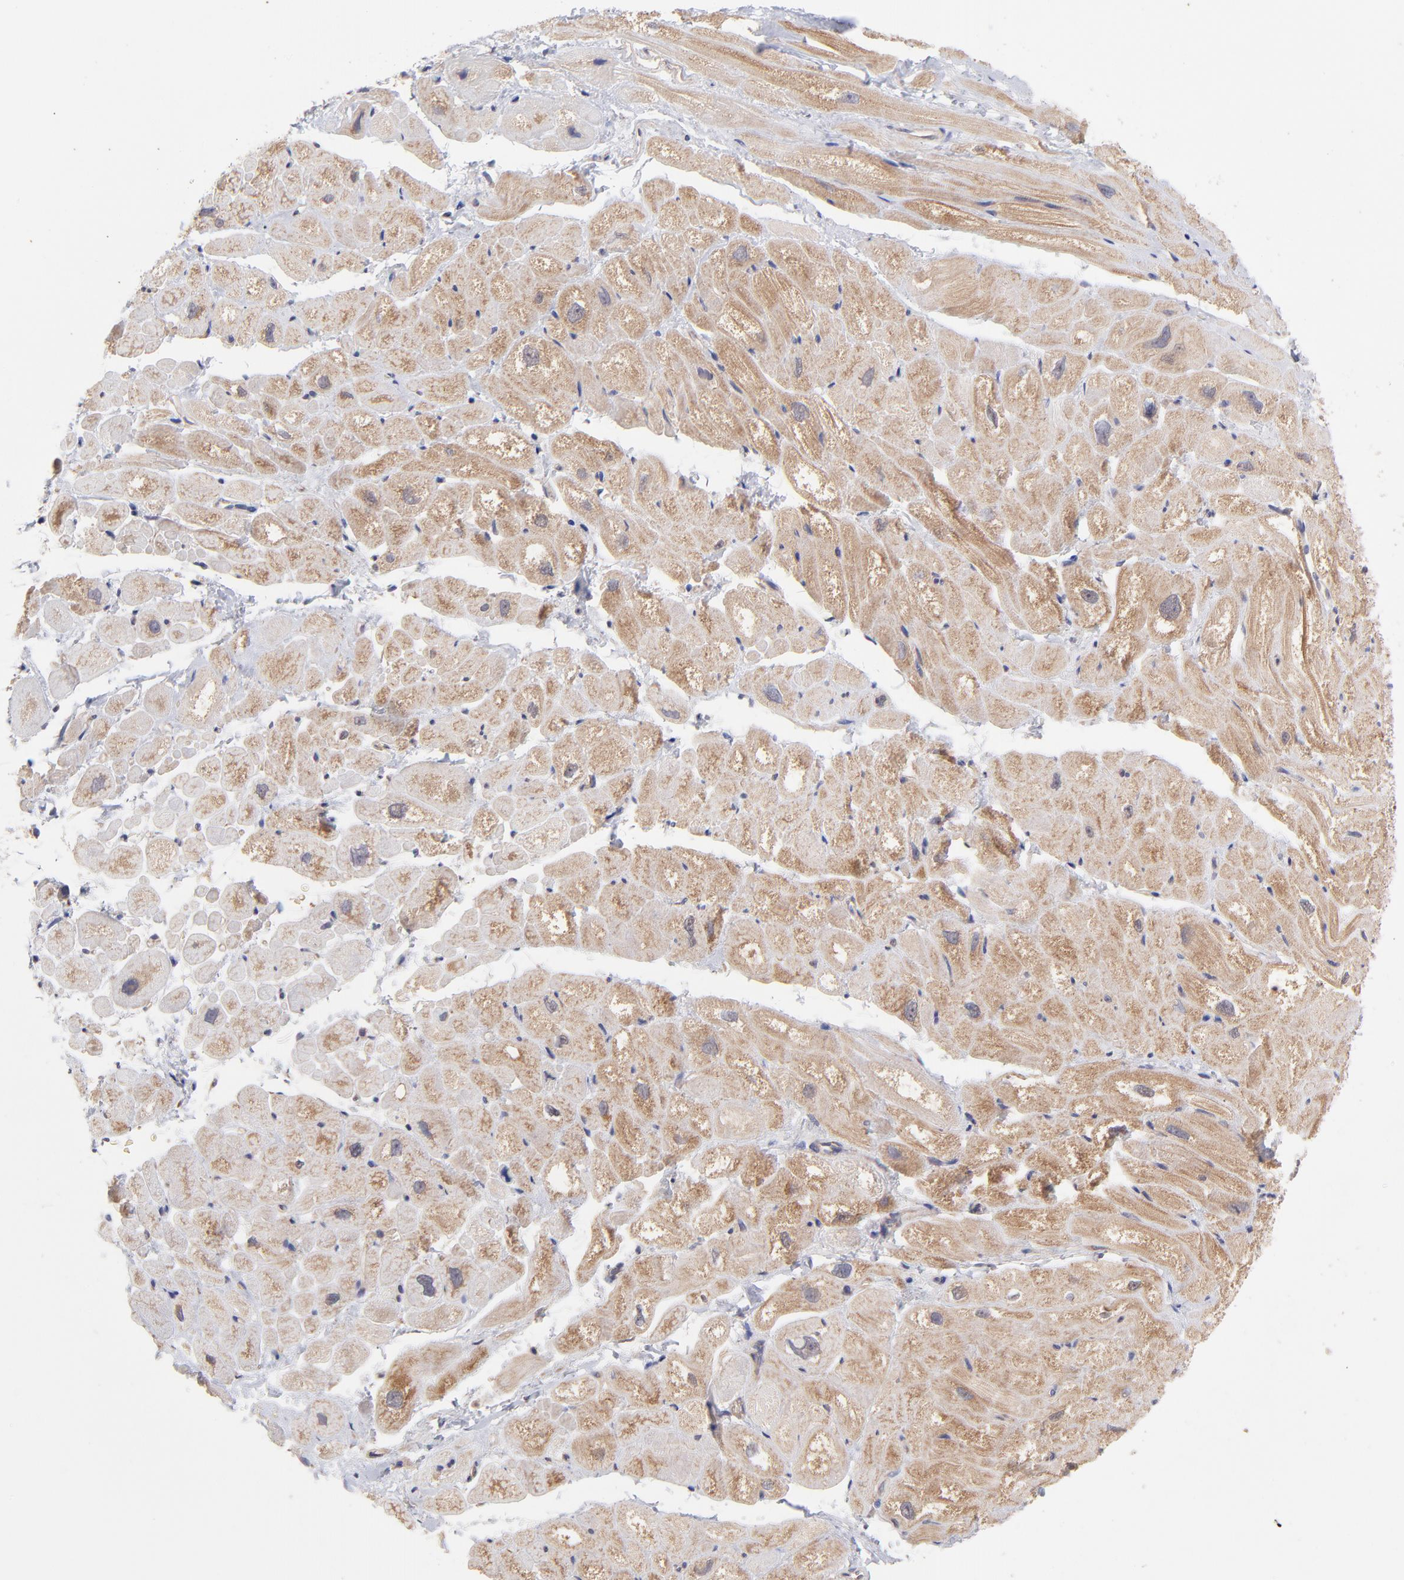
{"staining": {"intensity": "moderate", "quantity": "25%-75%", "location": "cytoplasmic/membranous"}, "tissue": "heart muscle", "cell_type": "Cardiomyocytes", "image_type": "normal", "snomed": [{"axis": "morphology", "description": "Normal tissue, NOS"}, {"axis": "topography", "description": "Heart"}], "caption": "Protein staining displays moderate cytoplasmic/membranous staining in about 25%-75% of cardiomyocytes in normal heart muscle.", "gene": "UBE2H", "patient": {"sex": "male", "age": 49}}